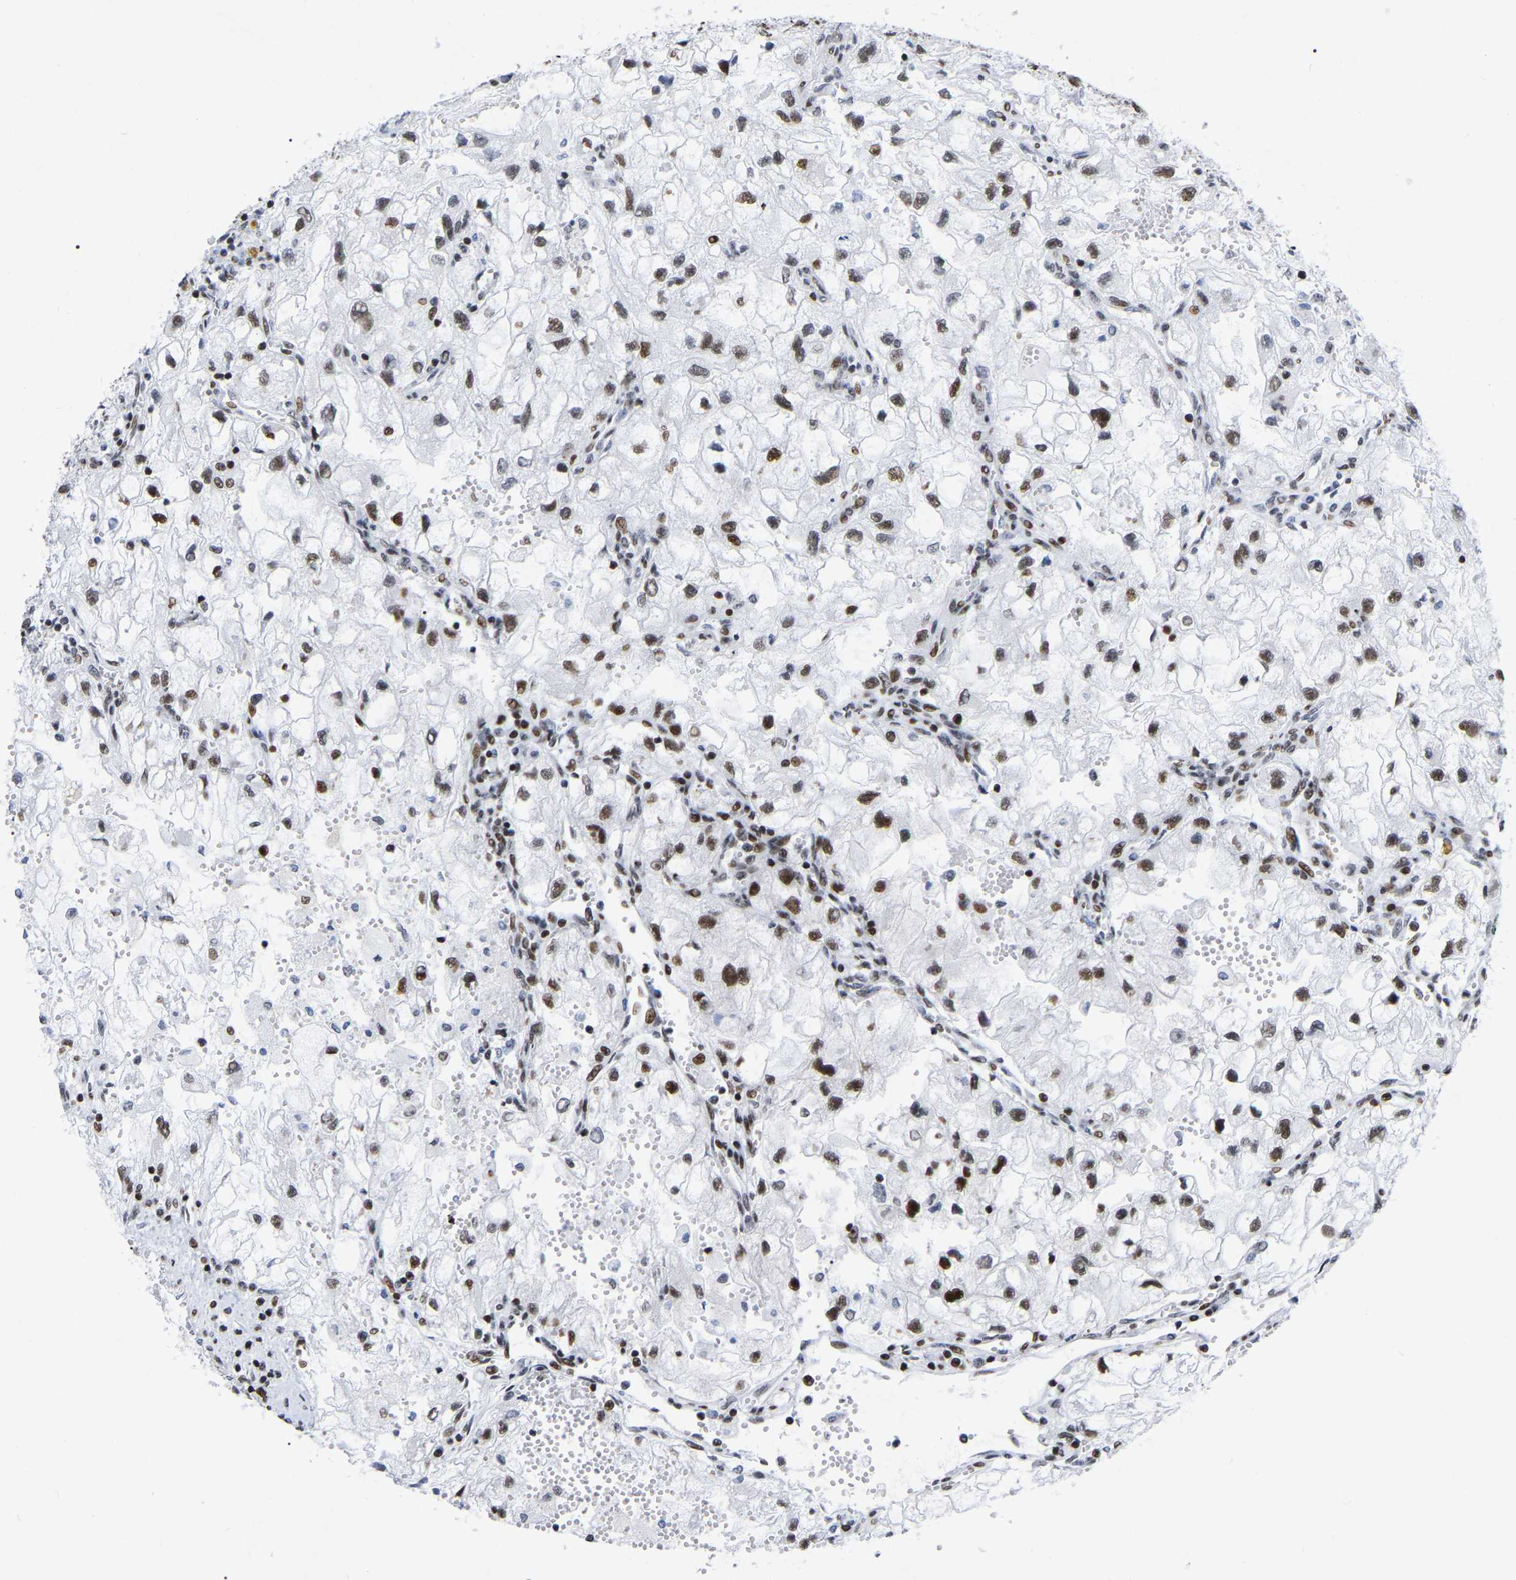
{"staining": {"intensity": "moderate", "quantity": ">75%", "location": "nuclear"}, "tissue": "renal cancer", "cell_type": "Tumor cells", "image_type": "cancer", "snomed": [{"axis": "morphology", "description": "Adenocarcinoma, NOS"}, {"axis": "topography", "description": "Kidney"}], "caption": "A high-resolution photomicrograph shows immunohistochemistry (IHC) staining of renal cancer, which demonstrates moderate nuclear expression in about >75% of tumor cells.", "gene": "PRCC", "patient": {"sex": "female", "age": 70}}